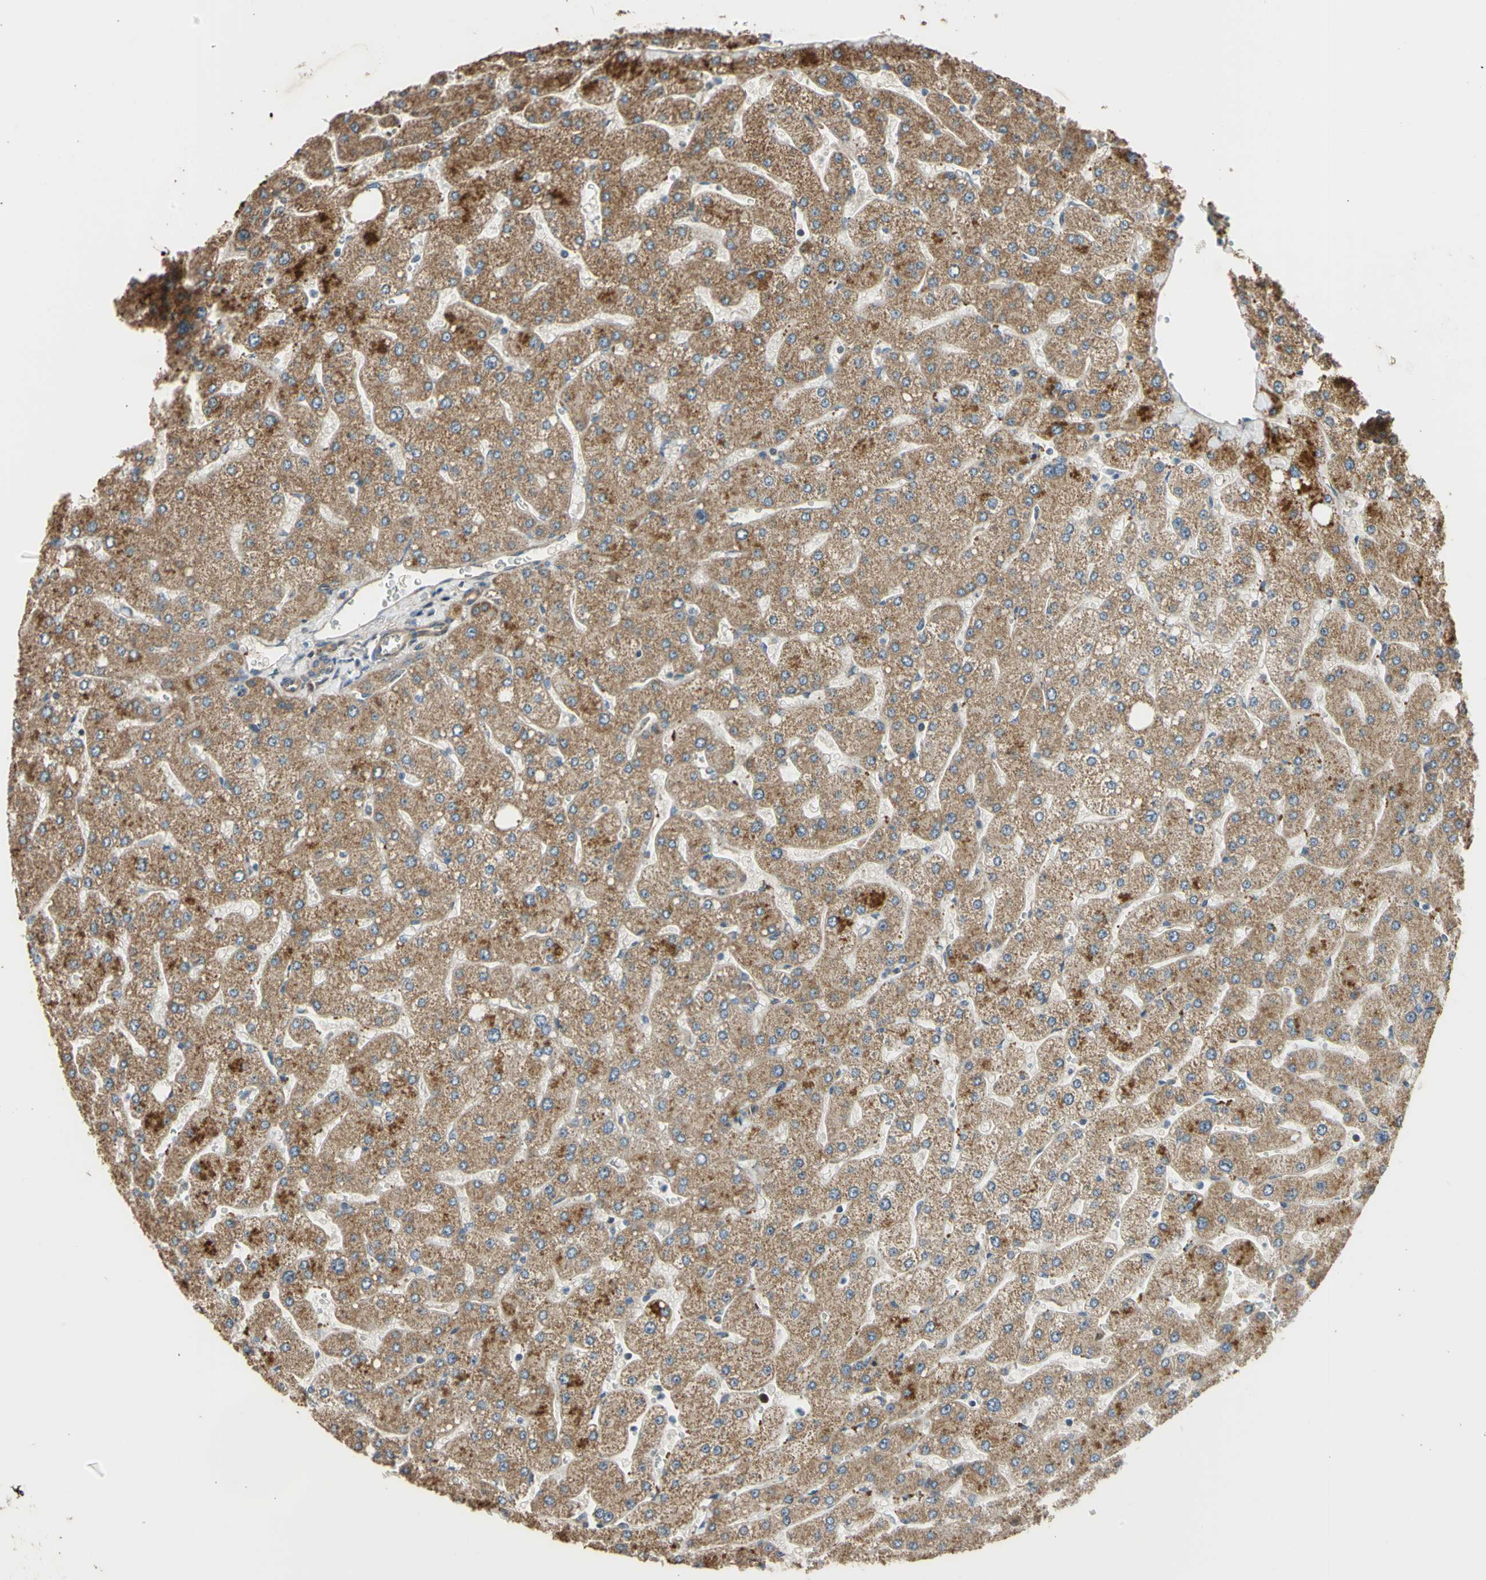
{"staining": {"intensity": "weak", "quantity": ">75%", "location": "cytoplasmic/membranous"}, "tissue": "liver", "cell_type": "Cholangiocytes", "image_type": "normal", "snomed": [{"axis": "morphology", "description": "Normal tissue, NOS"}, {"axis": "topography", "description": "Liver"}], "caption": "Liver stained for a protein exhibits weak cytoplasmic/membranous positivity in cholangiocytes. (brown staining indicates protein expression, while blue staining denotes nuclei).", "gene": "EFNB2", "patient": {"sex": "male", "age": 55}}